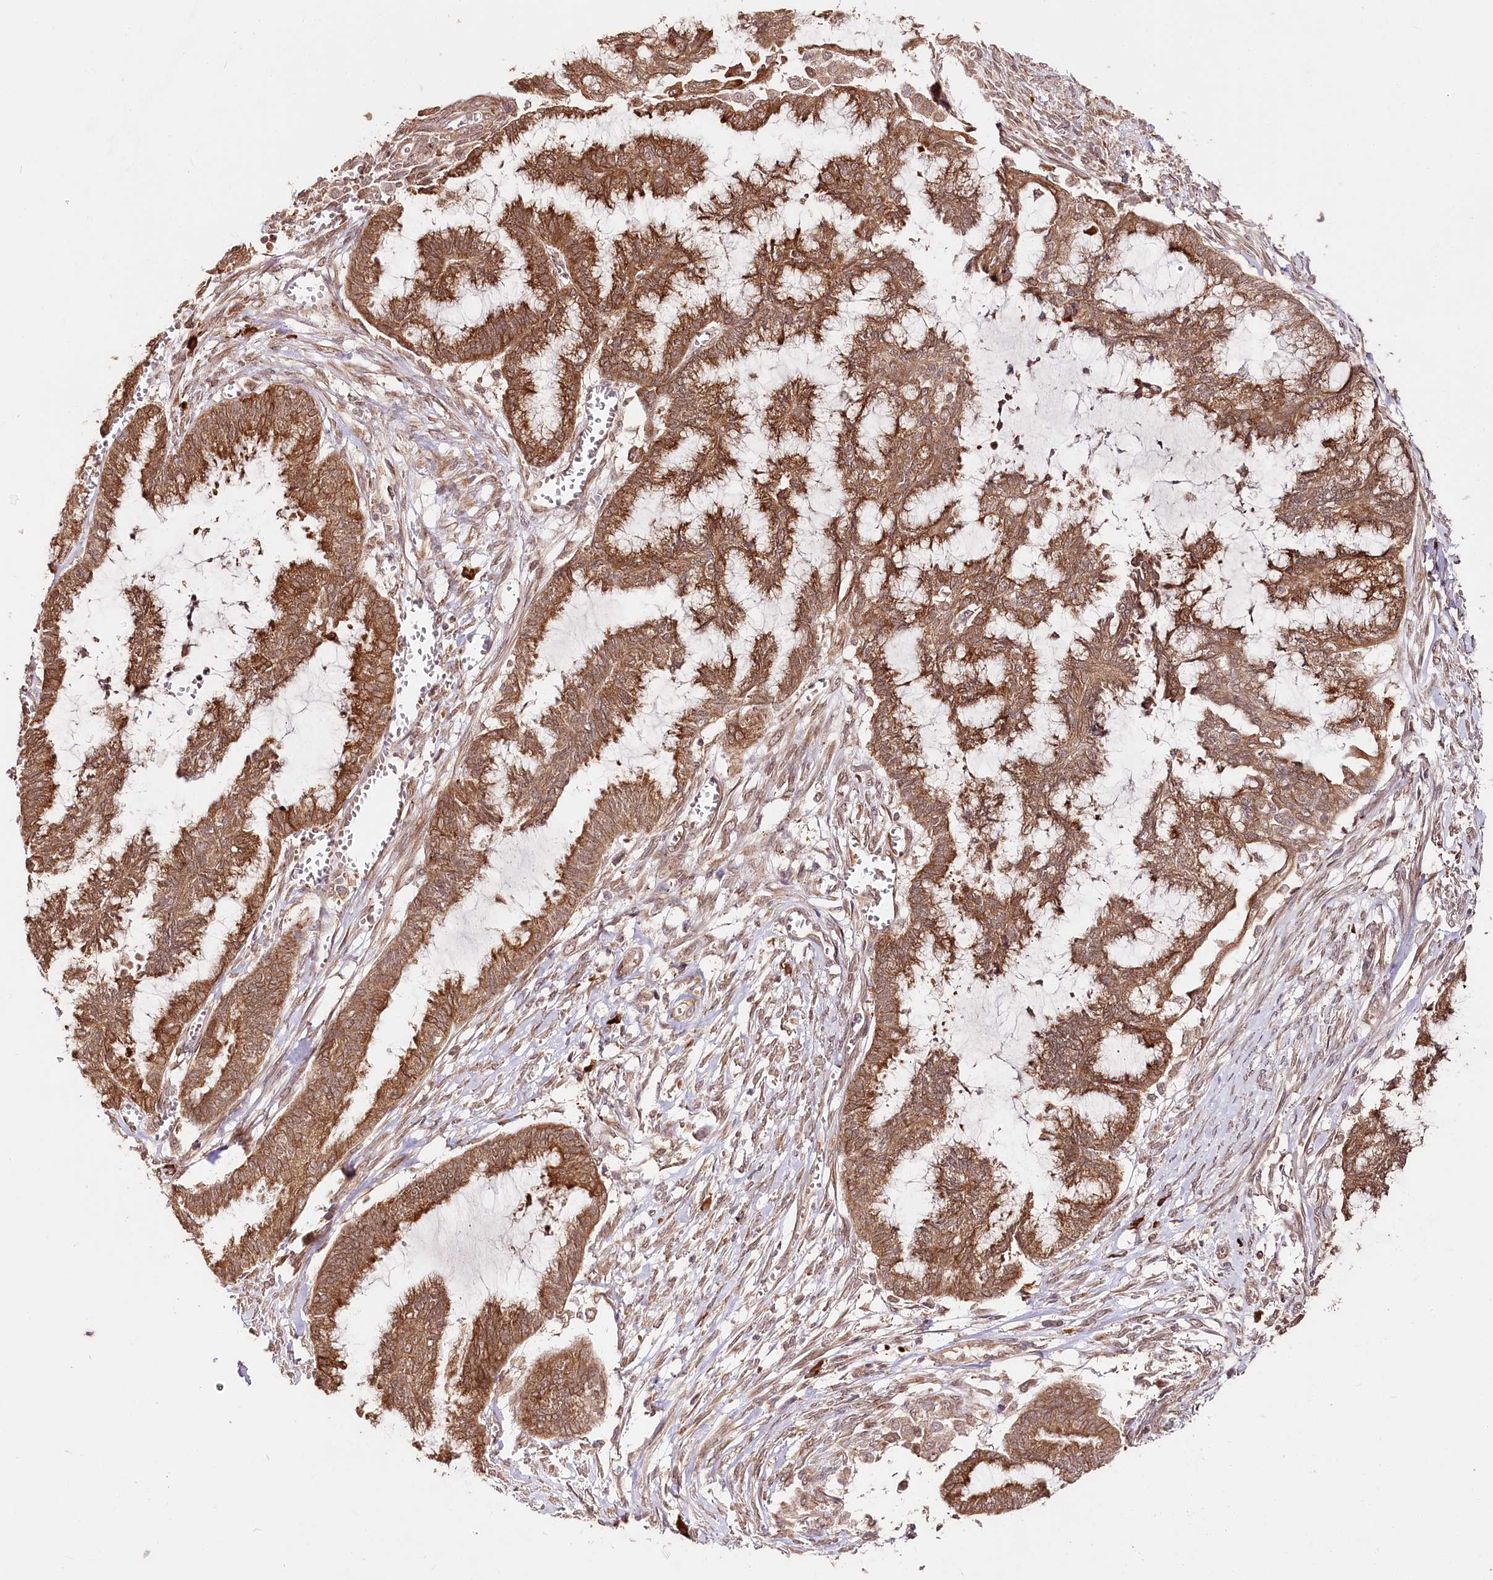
{"staining": {"intensity": "moderate", "quantity": ">75%", "location": "cytoplasmic/membranous"}, "tissue": "endometrial cancer", "cell_type": "Tumor cells", "image_type": "cancer", "snomed": [{"axis": "morphology", "description": "Adenocarcinoma, NOS"}, {"axis": "topography", "description": "Endometrium"}], "caption": "A medium amount of moderate cytoplasmic/membranous positivity is identified in about >75% of tumor cells in endometrial adenocarcinoma tissue.", "gene": "ENSG00000144785", "patient": {"sex": "female", "age": 86}}